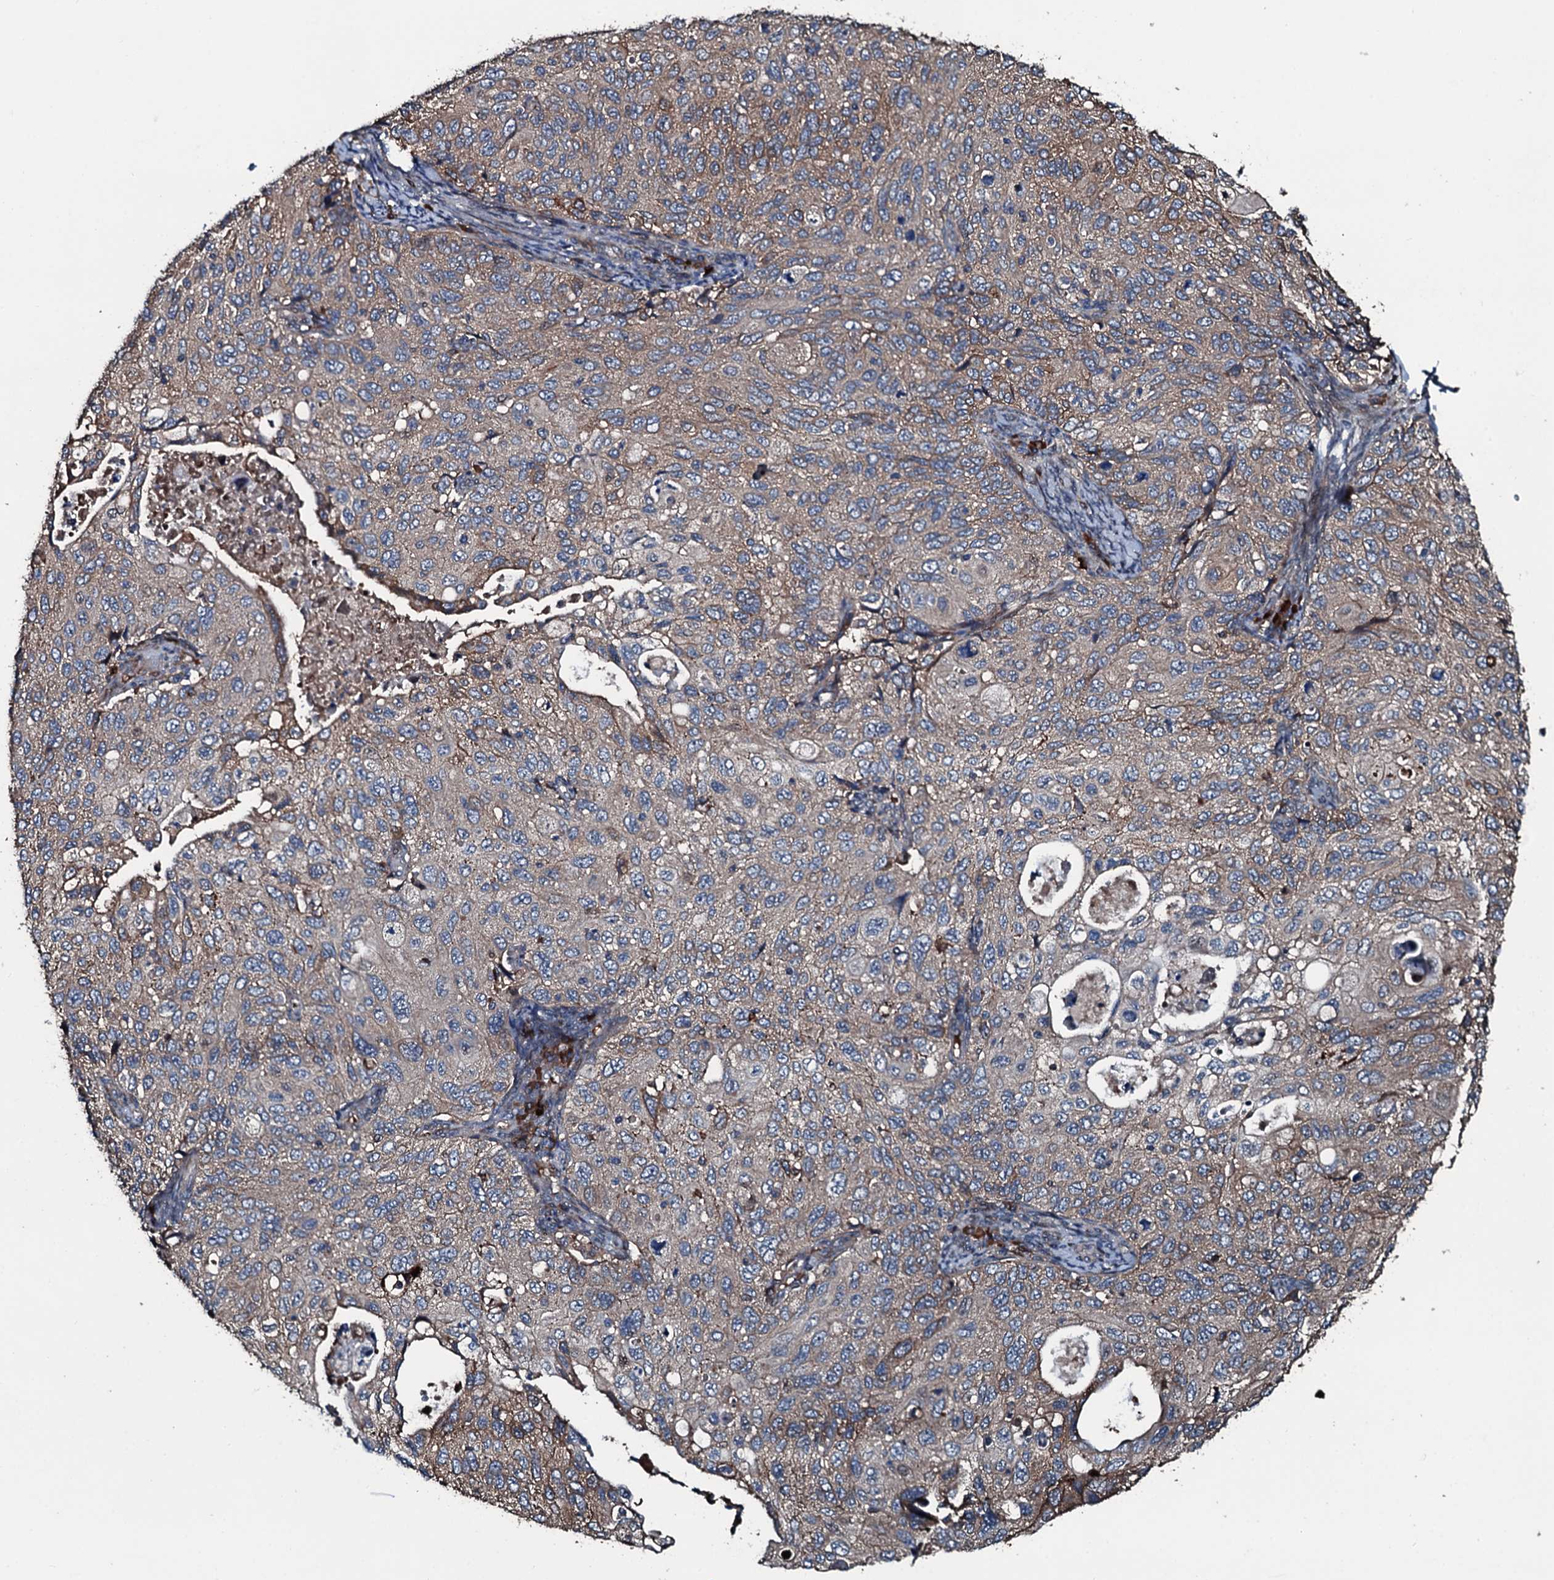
{"staining": {"intensity": "moderate", "quantity": "25%-75%", "location": "cytoplasmic/membranous"}, "tissue": "cervical cancer", "cell_type": "Tumor cells", "image_type": "cancer", "snomed": [{"axis": "morphology", "description": "Squamous cell carcinoma, NOS"}, {"axis": "topography", "description": "Cervix"}], "caption": "A histopathology image showing moderate cytoplasmic/membranous staining in about 25%-75% of tumor cells in cervical squamous cell carcinoma, as visualized by brown immunohistochemical staining.", "gene": "AARS1", "patient": {"sex": "female", "age": 70}}